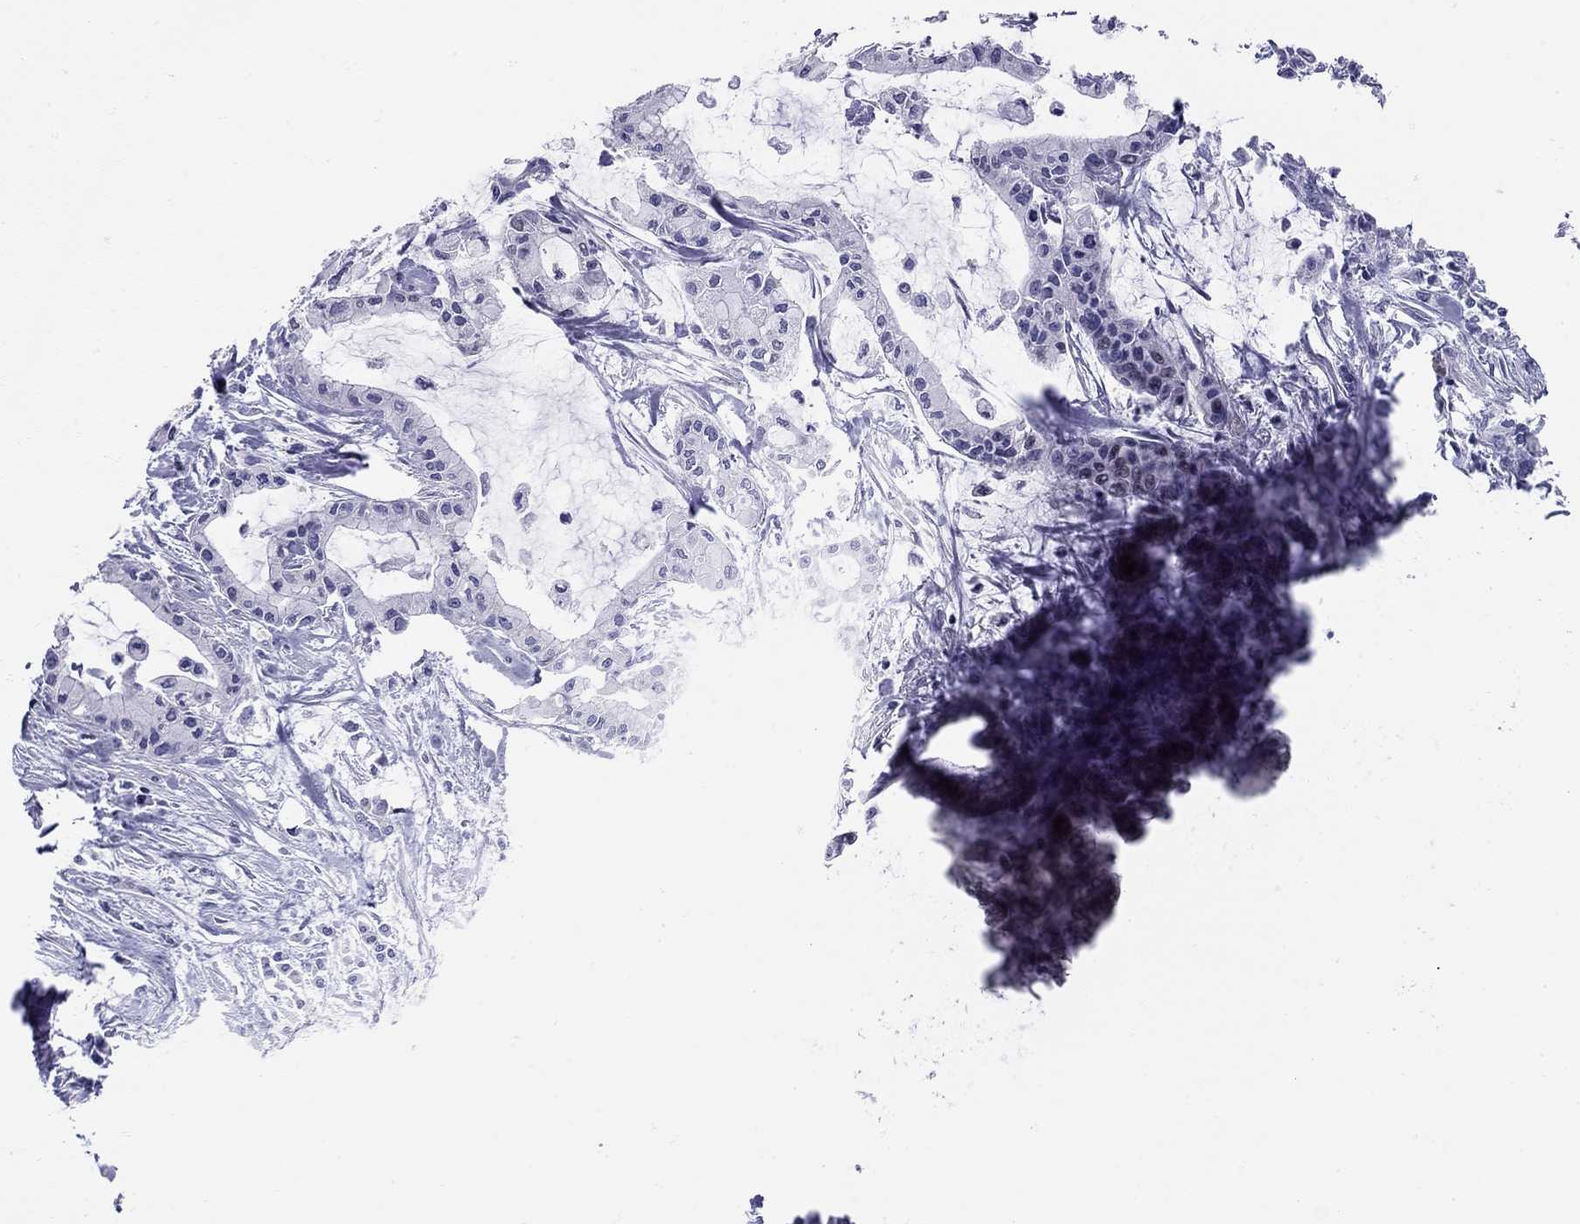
{"staining": {"intensity": "negative", "quantity": "none", "location": "none"}, "tissue": "pancreatic cancer", "cell_type": "Tumor cells", "image_type": "cancer", "snomed": [{"axis": "morphology", "description": "Adenocarcinoma, NOS"}, {"axis": "topography", "description": "Pancreas"}], "caption": "Tumor cells are negative for brown protein staining in pancreatic cancer (adenocarcinoma). The staining is performed using DAB (3,3'-diaminobenzidine) brown chromogen with nuclei counter-stained in using hematoxylin.", "gene": "C8orf88", "patient": {"sex": "male", "age": 48}}